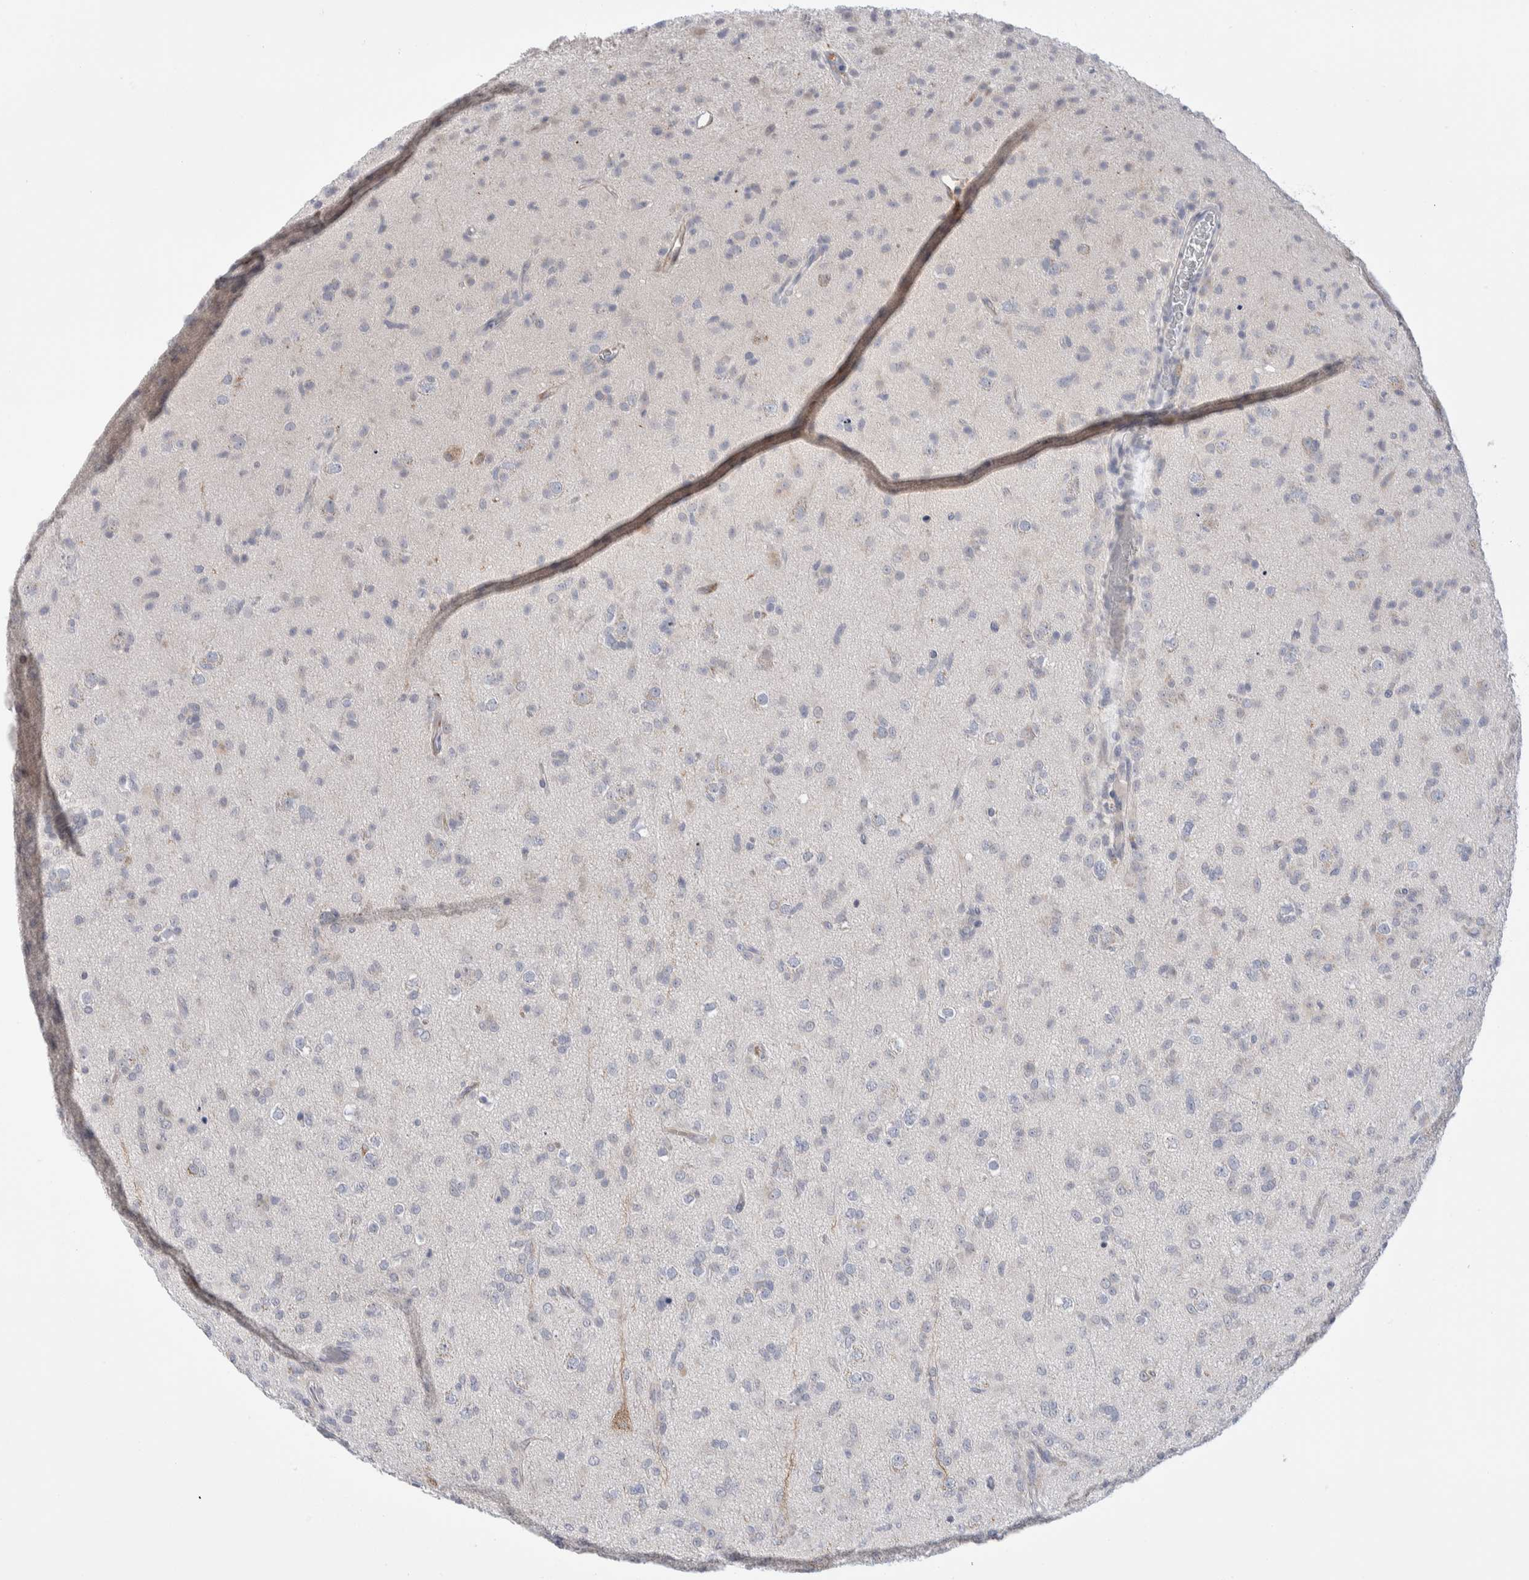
{"staining": {"intensity": "negative", "quantity": "none", "location": "none"}, "tissue": "glioma", "cell_type": "Tumor cells", "image_type": "cancer", "snomed": [{"axis": "morphology", "description": "Glioma, malignant, Low grade"}, {"axis": "topography", "description": "Brain"}], "caption": "Glioma was stained to show a protein in brown. There is no significant positivity in tumor cells.", "gene": "C1orf112", "patient": {"sex": "male", "age": 65}}